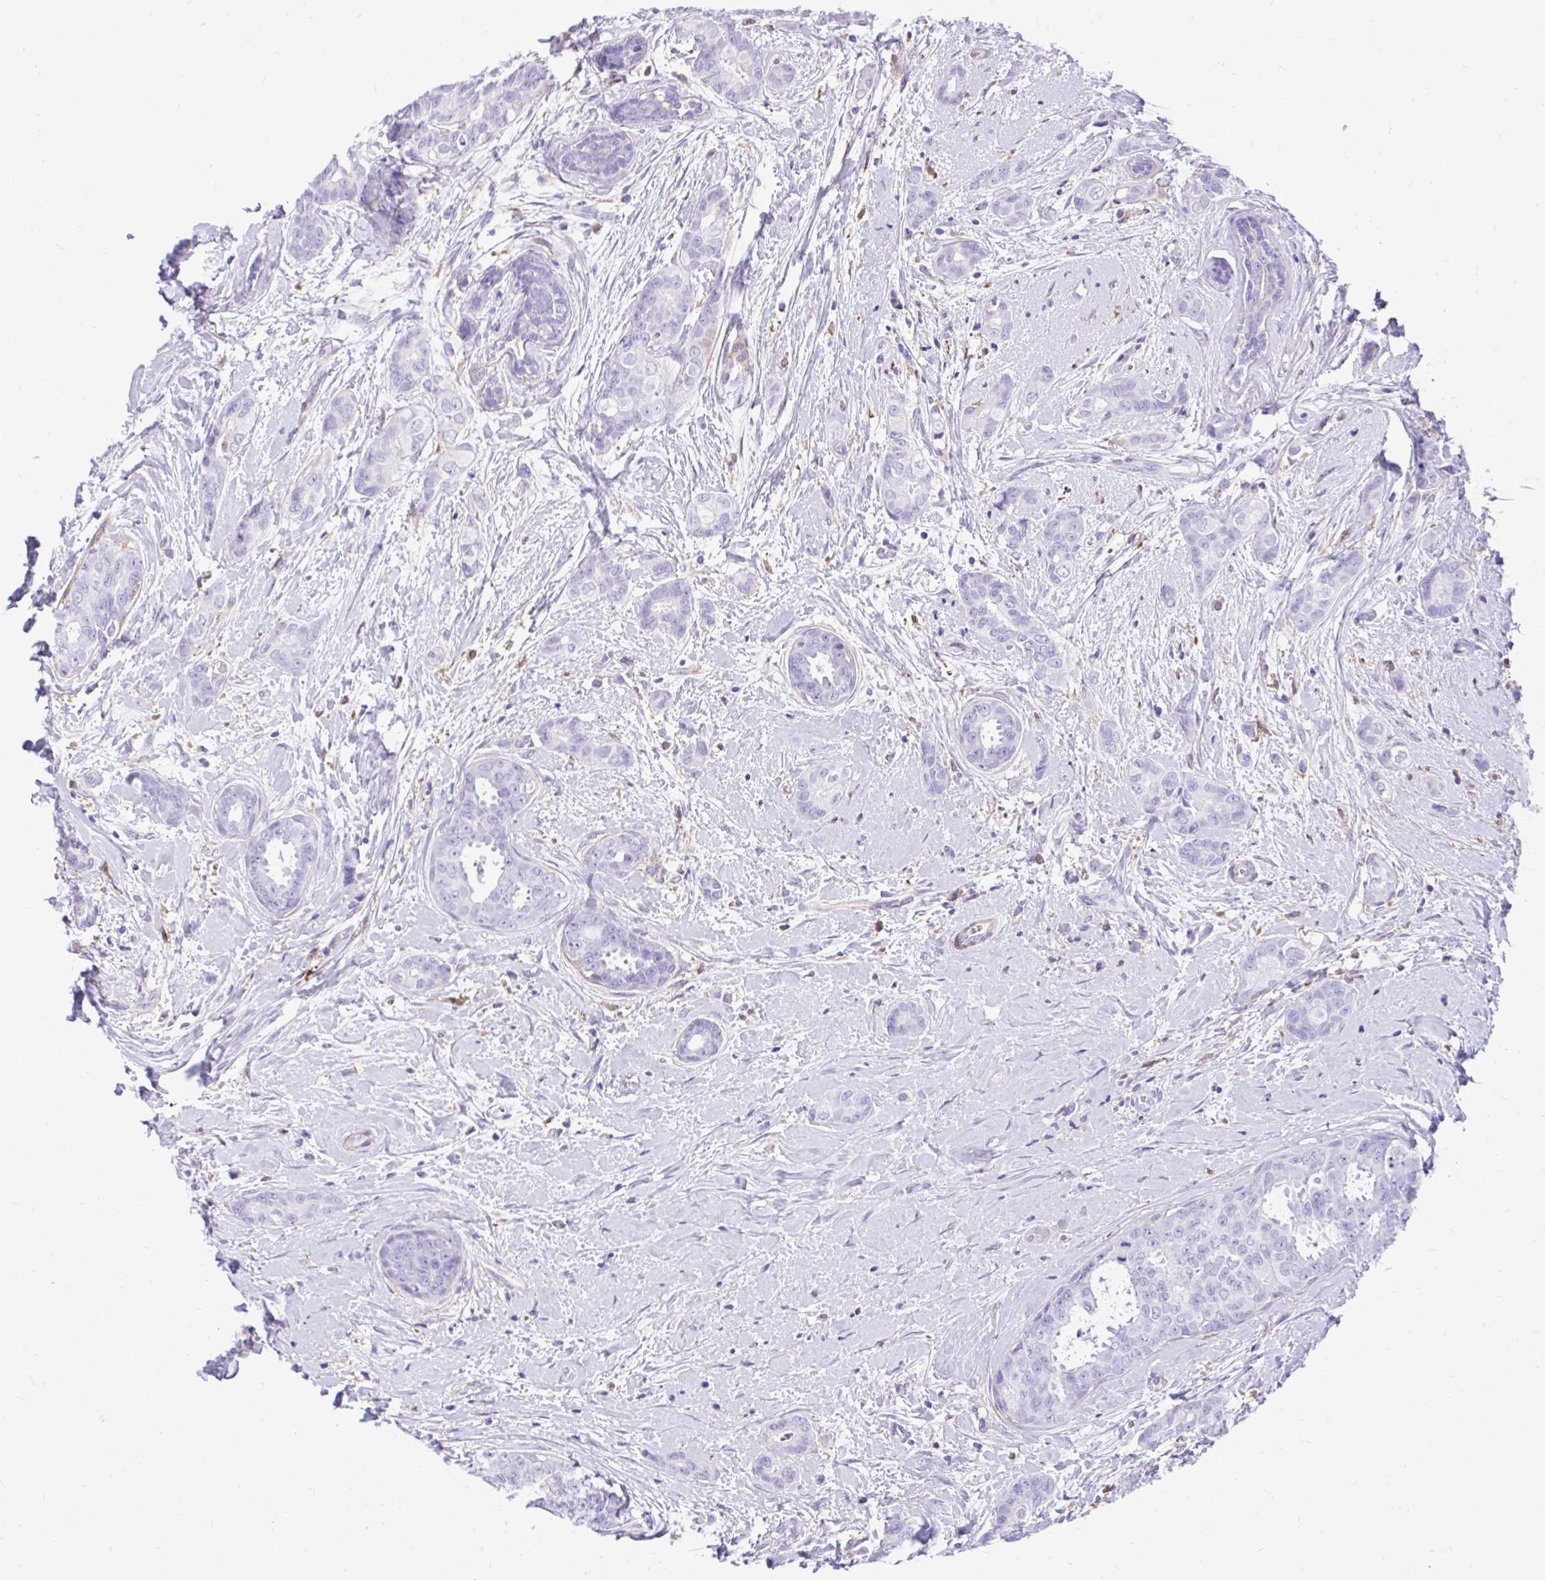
{"staining": {"intensity": "negative", "quantity": "none", "location": "none"}, "tissue": "breast cancer", "cell_type": "Tumor cells", "image_type": "cancer", "snomed": [{"axis": "morphology", "description": "Duct carcinoma"}, {"axis": "topography", "description": "Breast"}], "caption": "DAB immunohistochemical staining of human invasive ductal carcinoma (breast) displays no significant positivity in tumor cells.", "gene": "TLR7", "patient": {"sex": "female", "age": 45}}